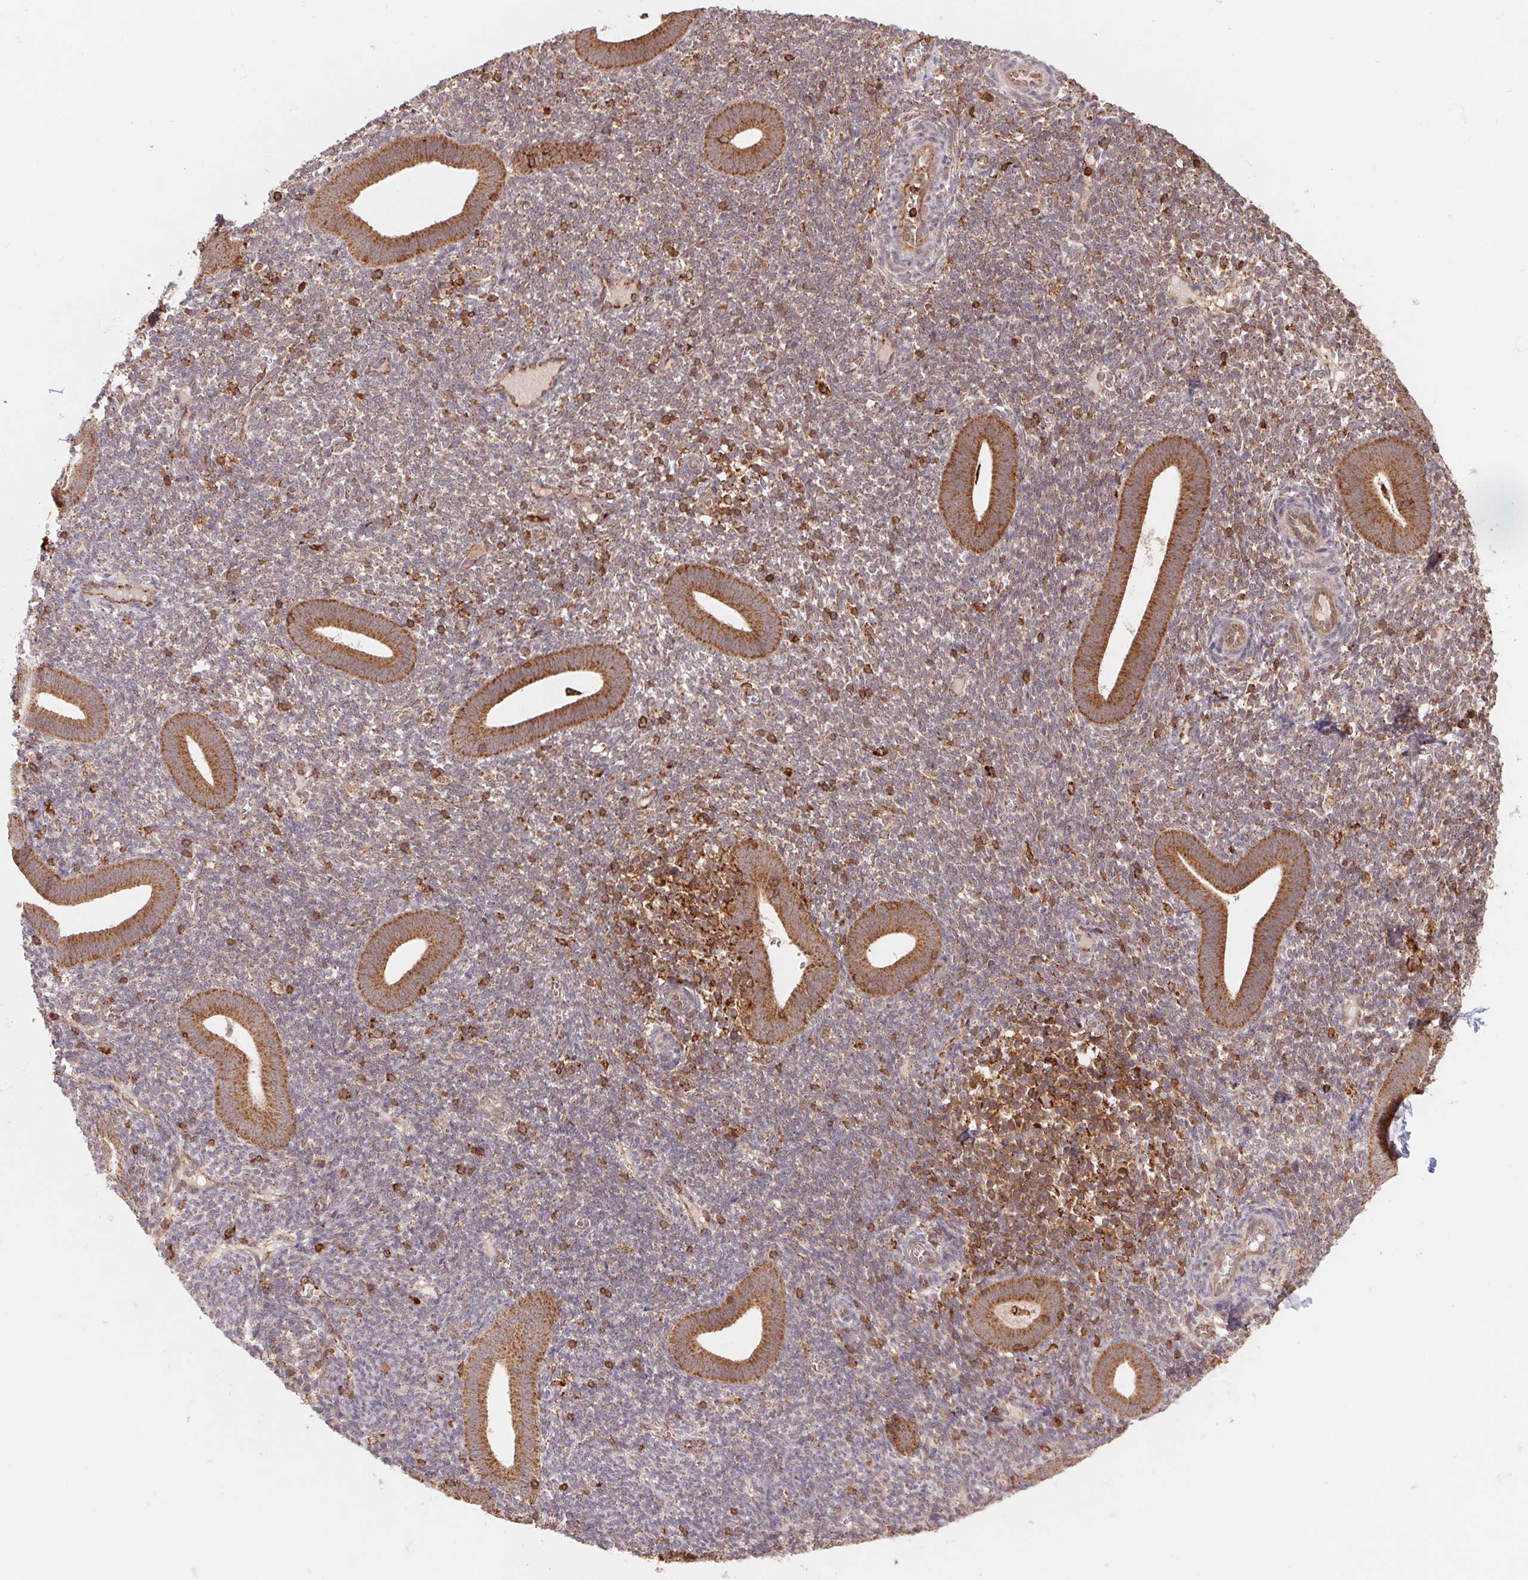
{"staining": {"intensity": "strong", "quantity": "<25%", "location": "cytoplasmic/membranous"}, "tissue": "endometrium", "cell_type": "Cells in endometrial stroma", "image_type": "normal", "snomed": [{"axis": "morphology", "description": "Normal tissue, NOS"}, {"axis": "topography", "description": "Endometrium"}], "caption": "Protein staining of benign endometrium exhibits strong cytoplasmic/membranous staining in about <25% of cells in endometrial stroma.", "gene": "URM1", "patient": {"sex": "female", "age": 25}}